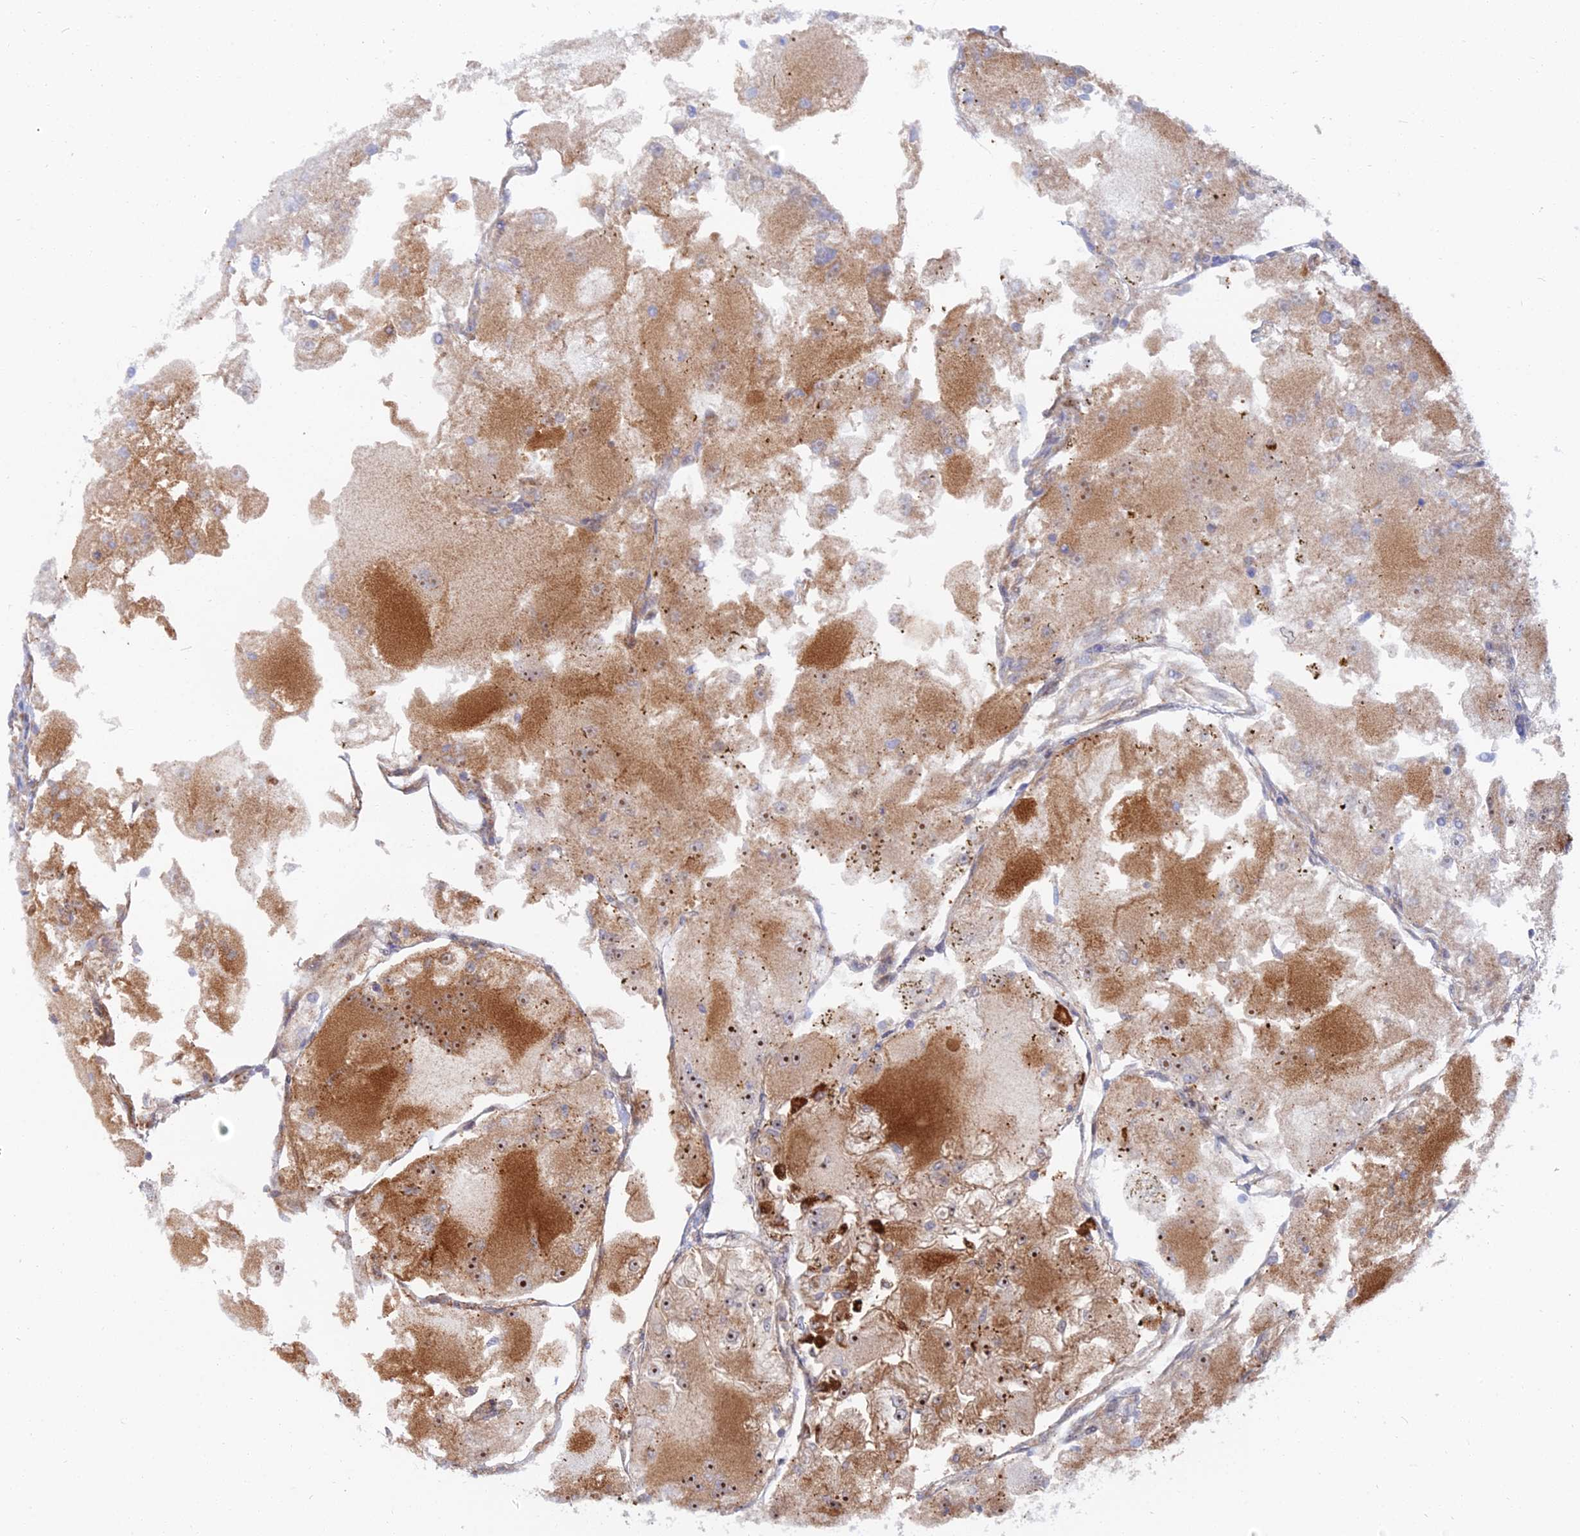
{"staining": {"intensity": "moderate", "quantity": "25%-75%", "location": "cytoplasmic/membranous,nuclear"}, "tissue": "renal cancer", "cell_type": "Tumor cells", "image_type": "cancer", "snomed": [{"axis": "morphology", "description": "Adenocarcinoma, NOS"}, {"axis": "topography", "description": "Kidney"}], "caption": "Immunohistochemistry (IHC) (DAB (3,3'-diaminobenzidine)) staining of renal cancer (adenocarcinoma) demonstrates moderate cytoplasmic/membranous and nuclear protein positivity in approximately 25%-75% of tumor cells.", "gene": "TRIM43B", "patient": {"sex": "female", "age": 72}}